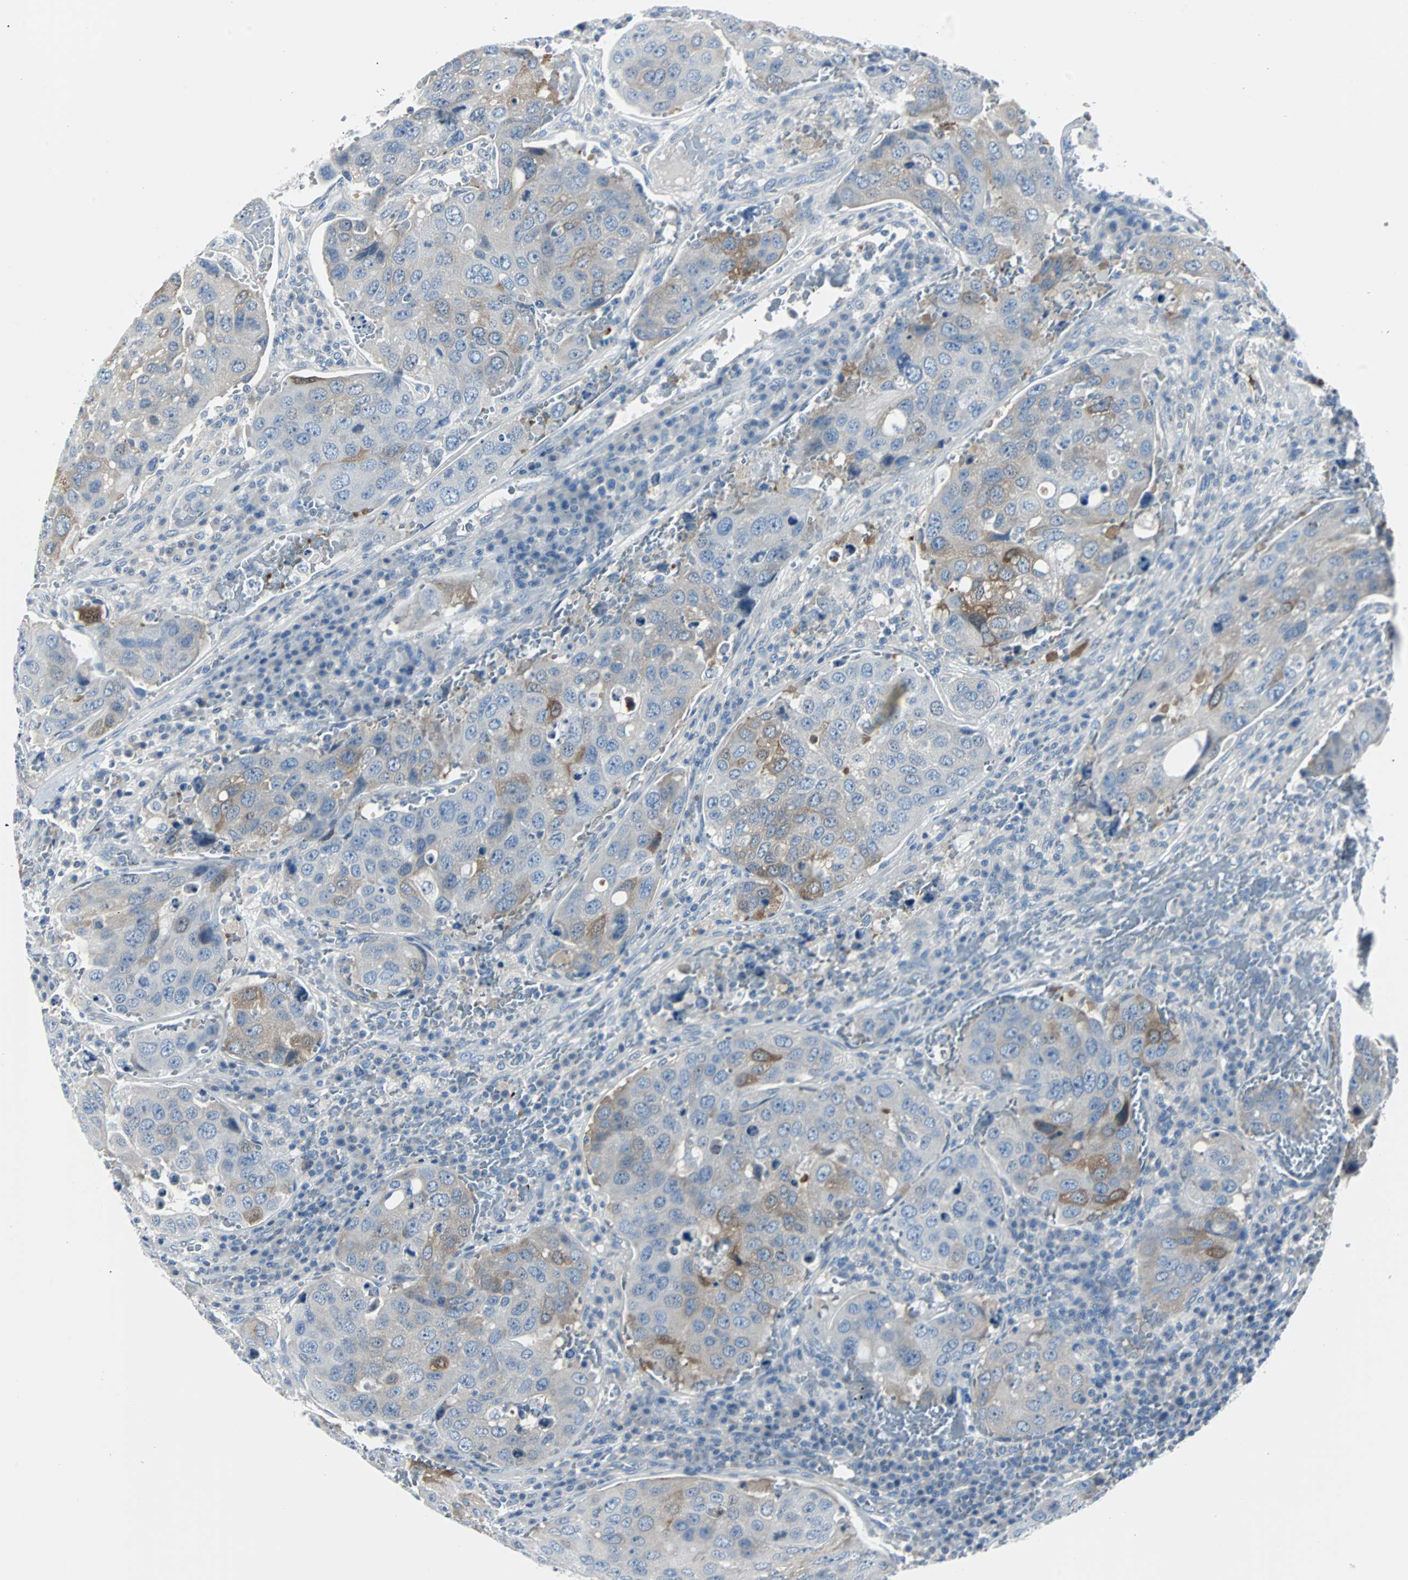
{"staining": {"intensity": "moderate", "quantity": "<25%", "location": "cytoplasmic/membranous"}, "tissue": "urothelial cancer", "cell_type": "Tumor cells", "image_type": "cancer", "snomed": [{"axis": "morphology", "description": "Urothelial carcinoma, High grade"}, {"axis": "topography", "description": "Lymph node"}, {"axis": "topography", "description": "Urinary bladder"}], "caption": "Immunohistochemistry (IHC) micrograph of neoplastic tissue: high-grade urothelial carcinoma stained using IHC reveals low levels of moderate protein expression localized specifically in the cytoplasmic/membranous of tumor cells, appearing as a cytoplasmic/membranous brown color.", "gene": "RASA1", "patient": {"sex": "male", "age": 51}}